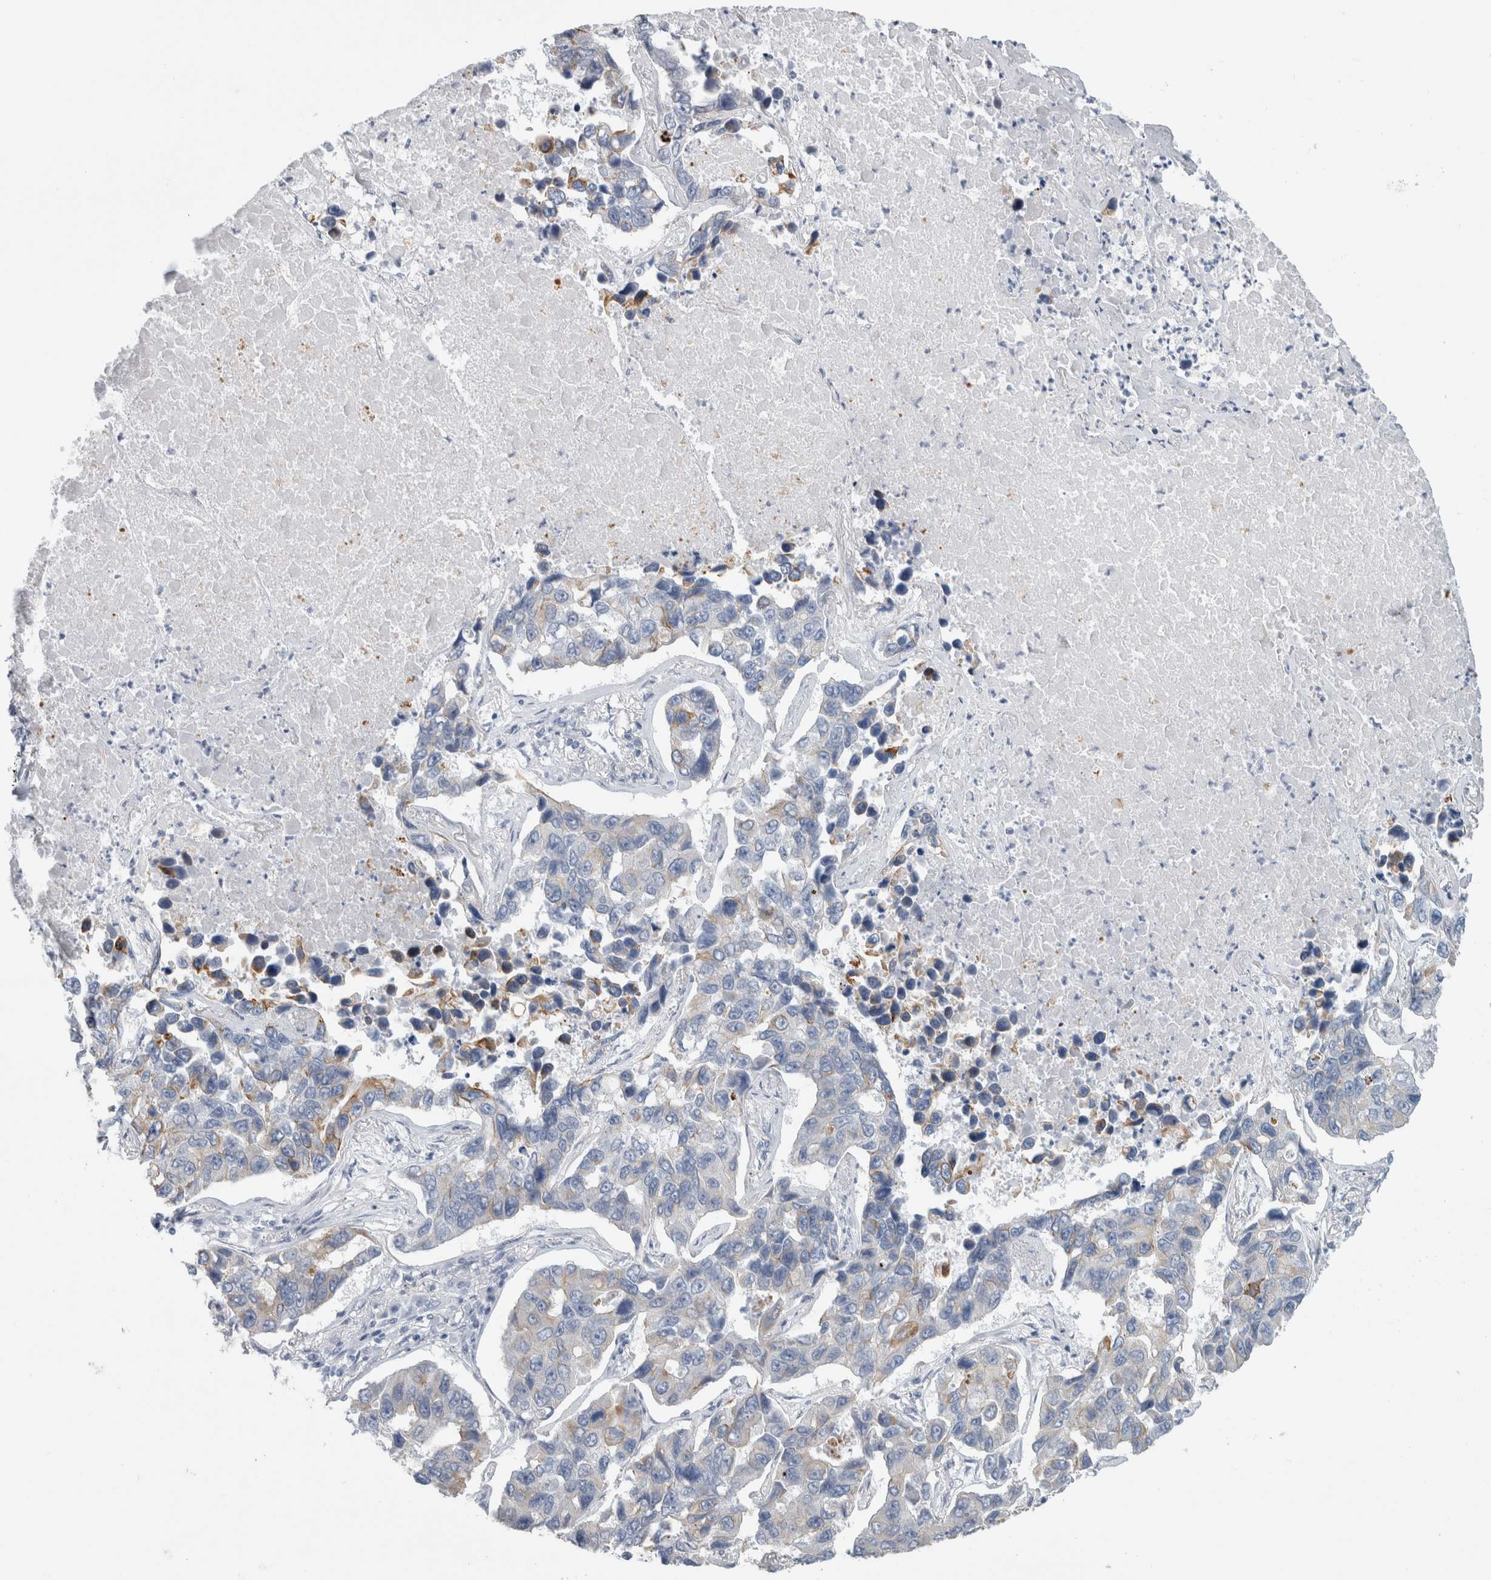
{"staining": {"intensity": "moderate", "quantity": "<25%", "location": "cytoplasmic/membranous"}, "tissue": "lung cancer", "cell_type": "Tumor cells", "image_type": "cancer", "snomed": [{"axis": "morphology", "description": "Adenocarcinoma, NOS"}, {"axis": "topography", "description": "Lung"}], "caption": "Protein staining by immunohistochemistry (IHC) reveals moderate cytoplasmic/membranous positivity in approximately <25% of tumor cells in lung cancer. Immunohistochemistry stains the protein in brown and the nuclei are stained blue.", "gene": "RPH3AL", "patient": {"sex": "male", "age": 64}}